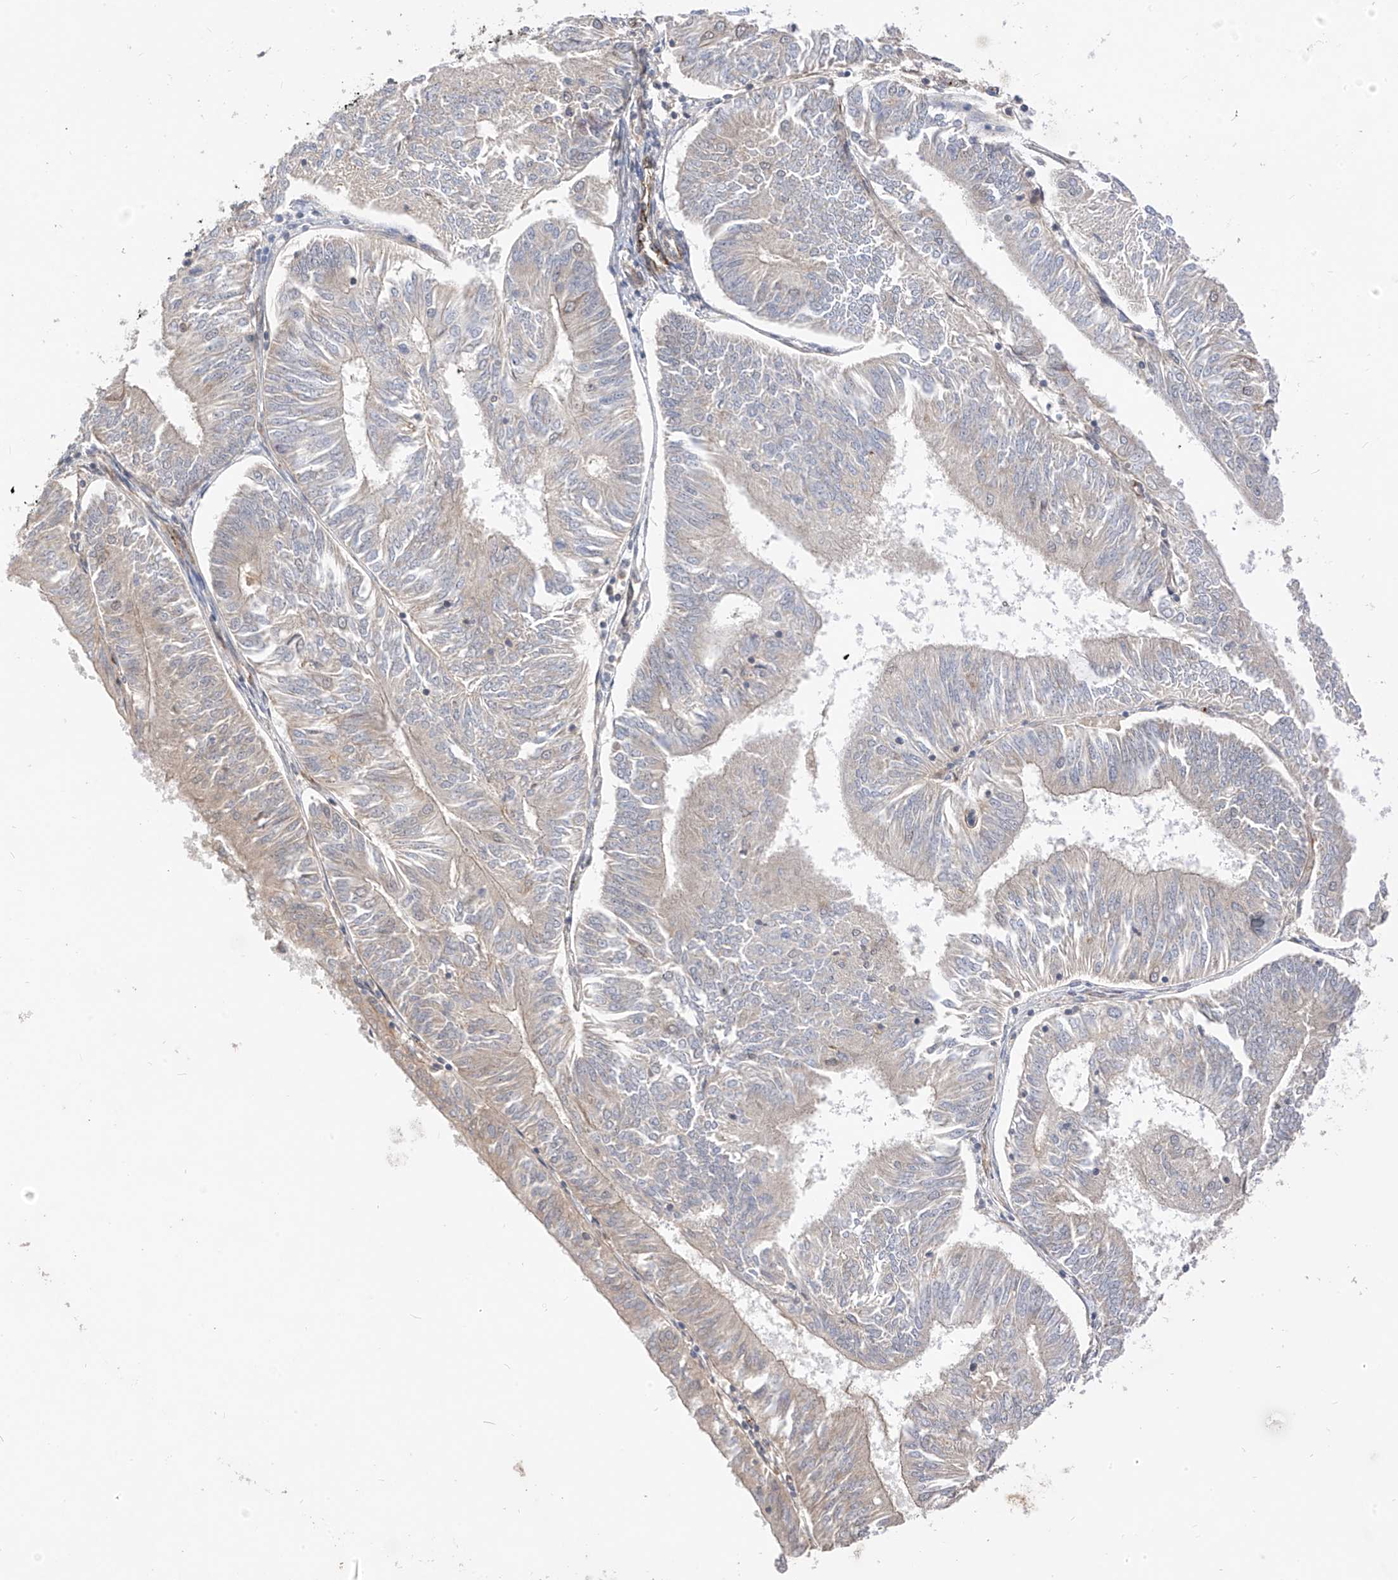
{"staining": {"intensity": "negative", "quantity": "none", "location": "none"}, "tissue": "endometrial cancer", "cell_type": "Tumor cells", "image_type": "cancer", "snomed": [{"axis": "morphology", "description": "Adenocarcinoma, NOS"}, {"axis": "topography", "description": "Endometrium"}], "caption": "Tumor cells show no significant protein expression in adenocarcinoma (endometrial).", "gene": "MRTFA", "patient": {"sex": "female", "age": 58}}